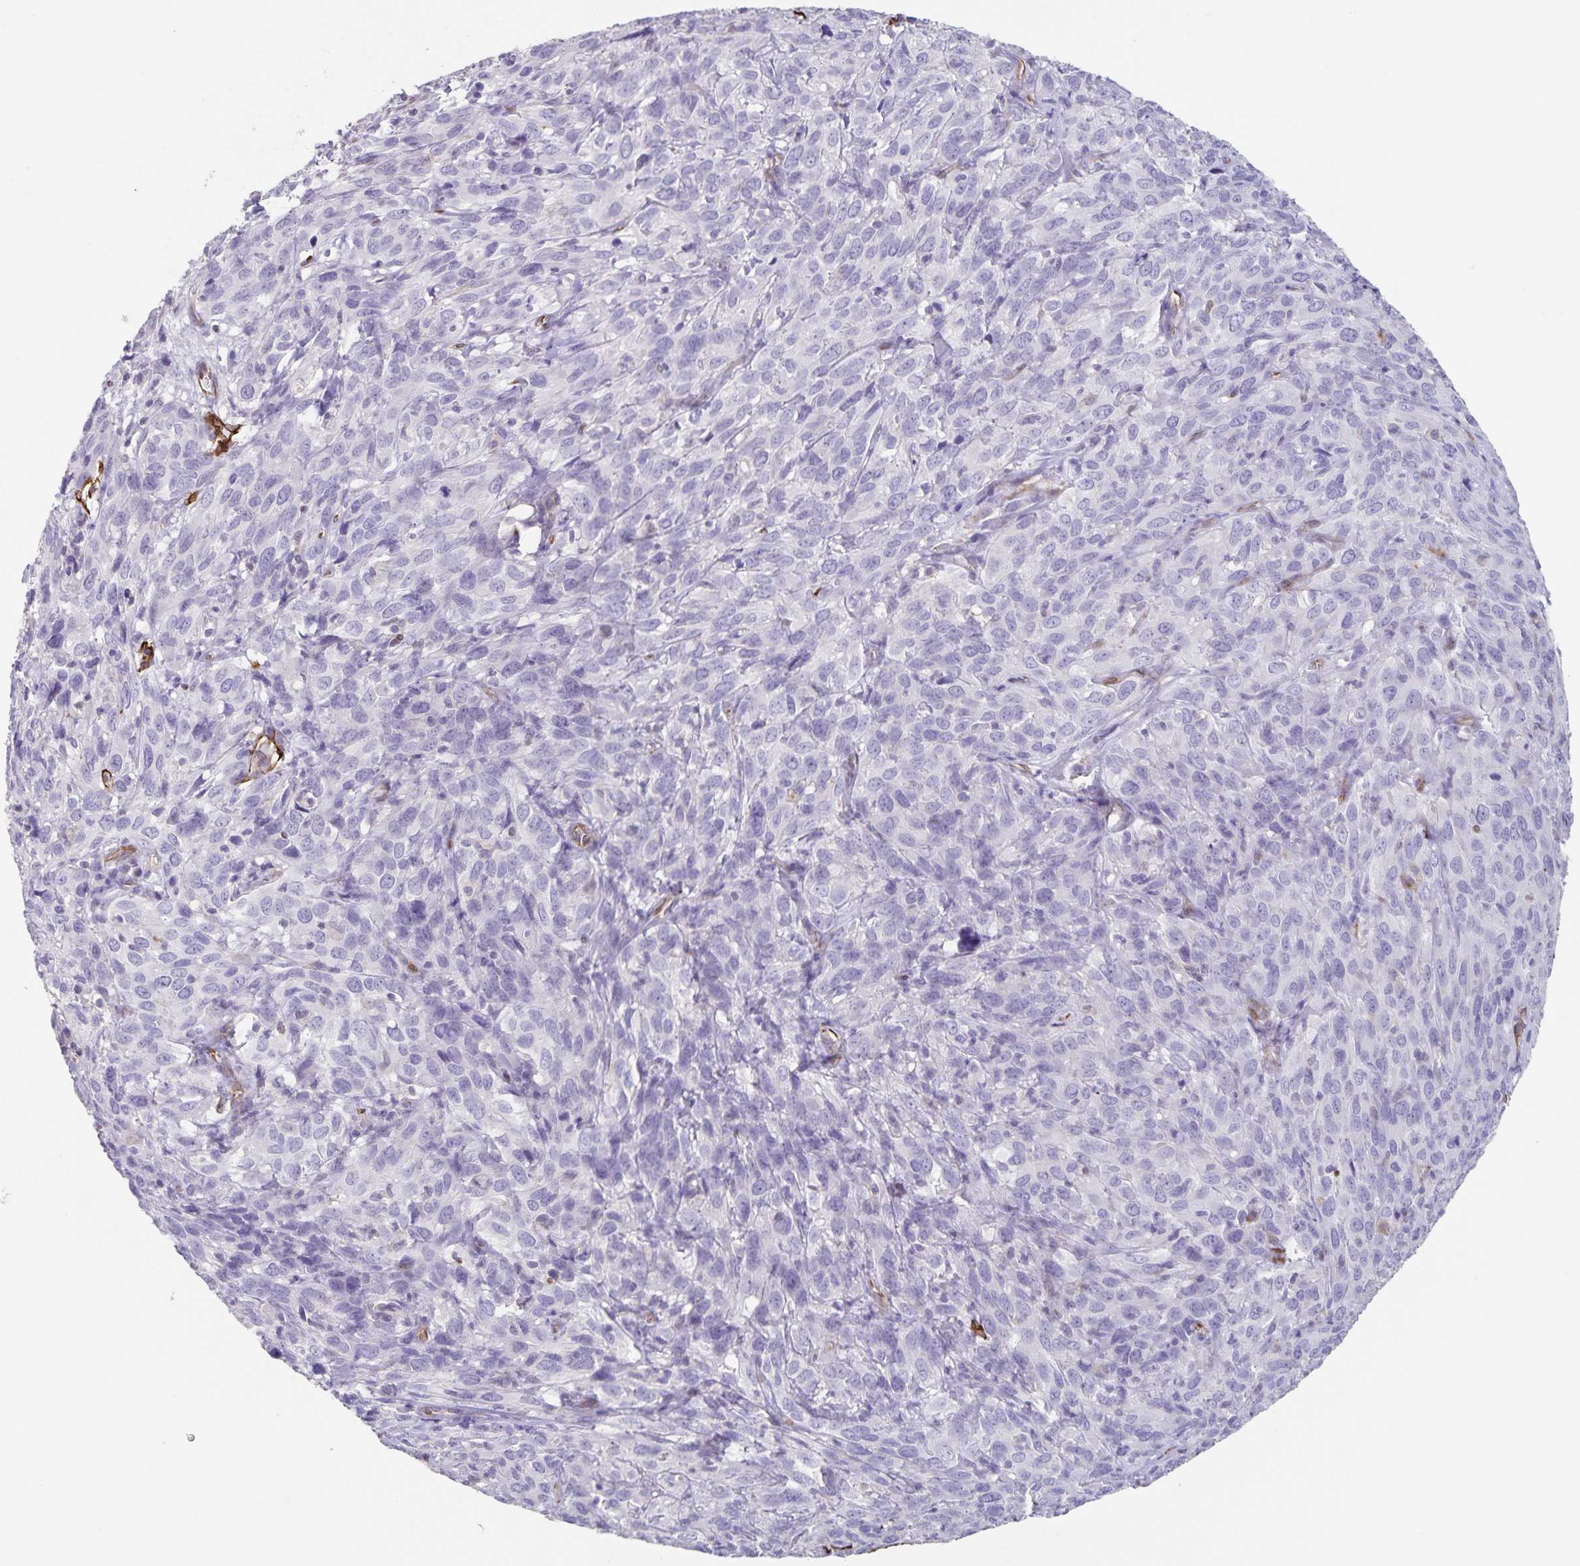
{"staining": {"intensity": "negative", "quantity": "none", "location": "none"}, "tissue": "cervical cancer", "cell_type": "Tumor cells", "image_type": "cancer", "snomed": [{"axis": "morphology", "description": "Squamous cell carcinoma, NOS"}, {"axis": "topography", "description": "Cervix"}], "caption": "Immunohistochemical staining of squamous cell carcinoma (cervical) displays no significant expression in tumor cells.", "gene": "SYNM", "patient": {"sex": "female", "age": 51}}